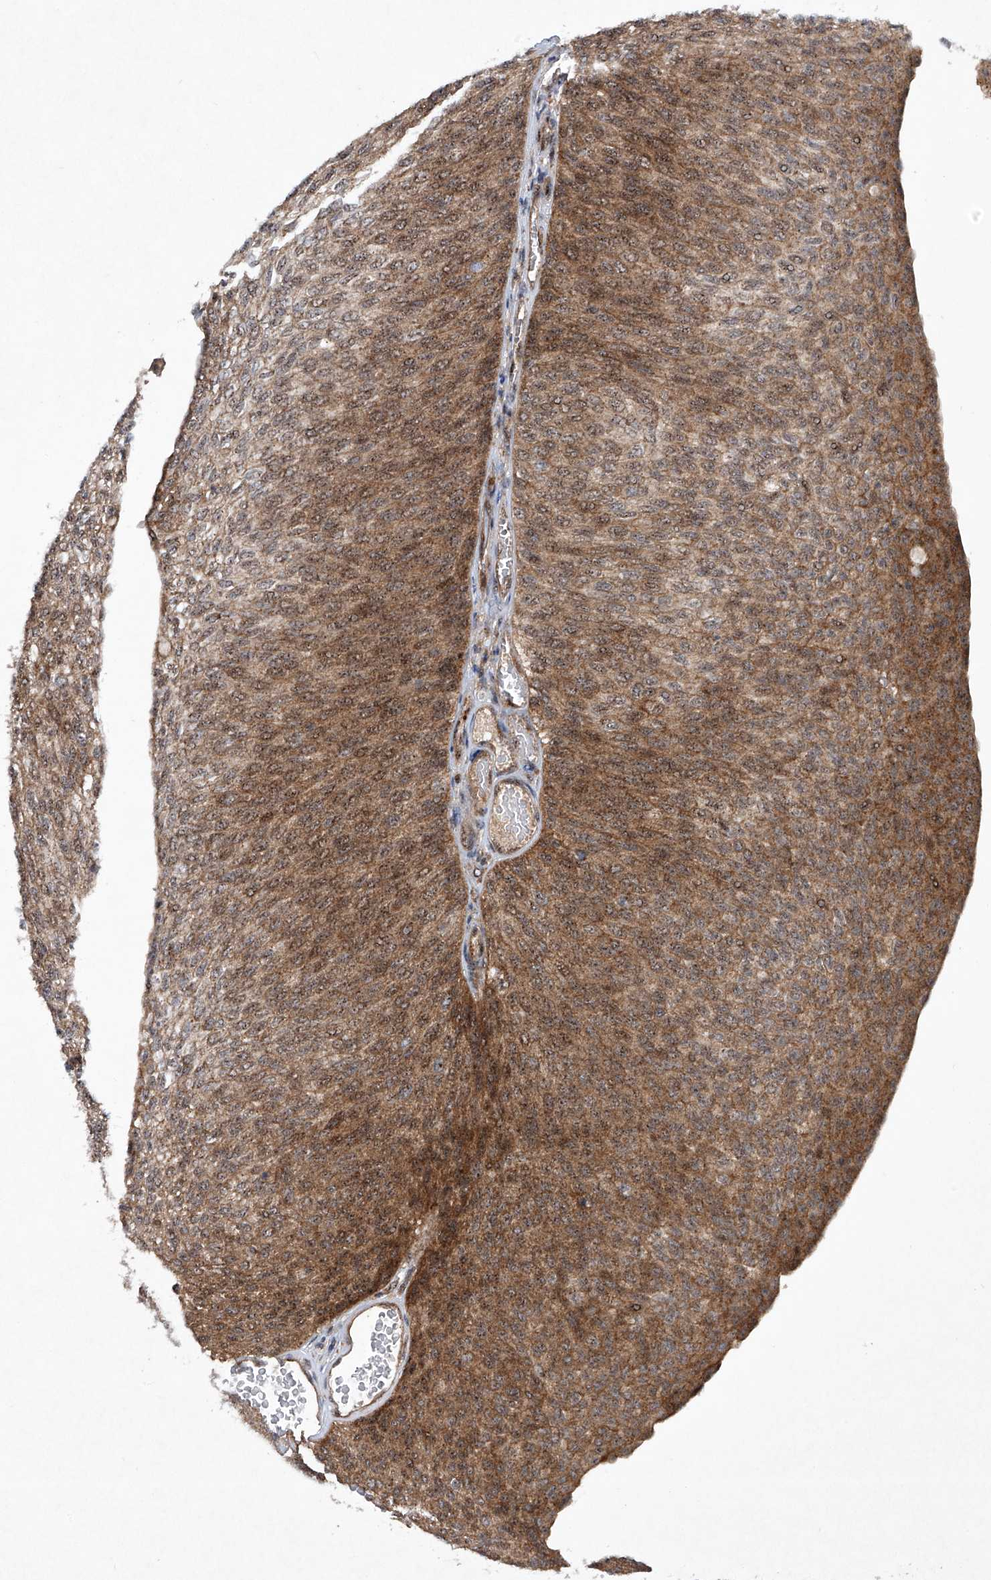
{"staining": {"intensity": "moderate", "quantity": "25%-75%", "location": "cytoplasmic/membranous,nuclear"}, "tissue": "urothelial cancer", "cell_type": "Tumor cells", "image_type": "cancer", "snomed": [{"axis": "morphology", "description": "Urothelial carcinoma, Low grade"}, {"axis": "topography", "description": "Urinary bladder"}], "caption": "DAB immunohistochemical staining of human urothelial cancer demonstrates moderate cytoplasmic/membranous and nuclear protein staining in about 25%-75% of tumor cells.", "gene": "CISH", "patient": {"sex": "female", "age": 79}}